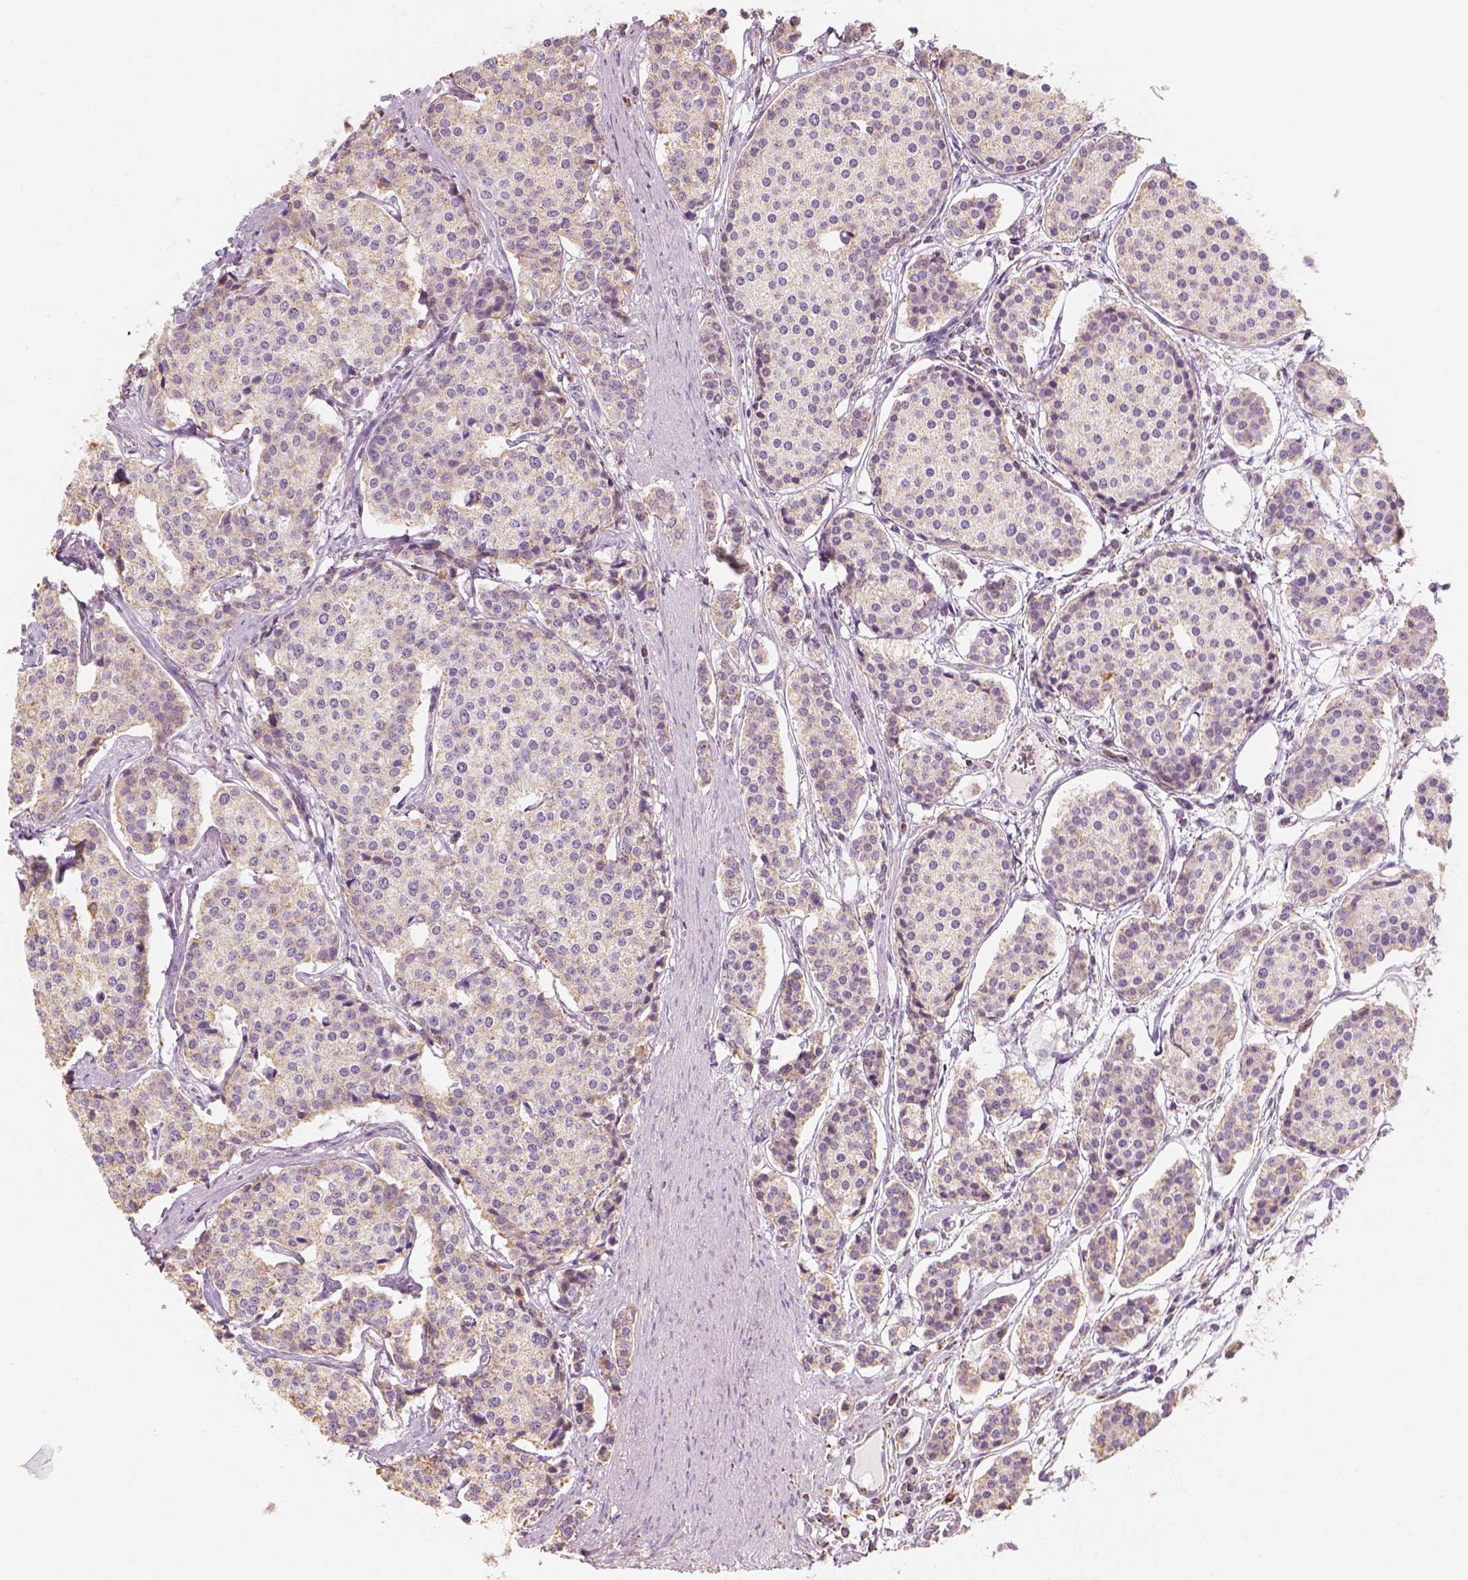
{"staining": {"intensity": "moderate", "quantity": "<25%", "location": "cytoplasmic/membranous"}, "tissue": "carcinoid", "cell_type": "Tumor cells", "image_type": "cancer", "snomed": [{"axis": "morphology", "description": "Carcinoid, malignant, NOS"}, {"axis": "topography", "description": "Small intestine"}], "caption": "Immunohistochemical staining of carcinoid exhibits low levels of moderate cytoplasmic/membranous protein expression in approximately <25% of tumor cells.", "gene": "LCA5", "patient": {"sex": "female", "age": 65}}